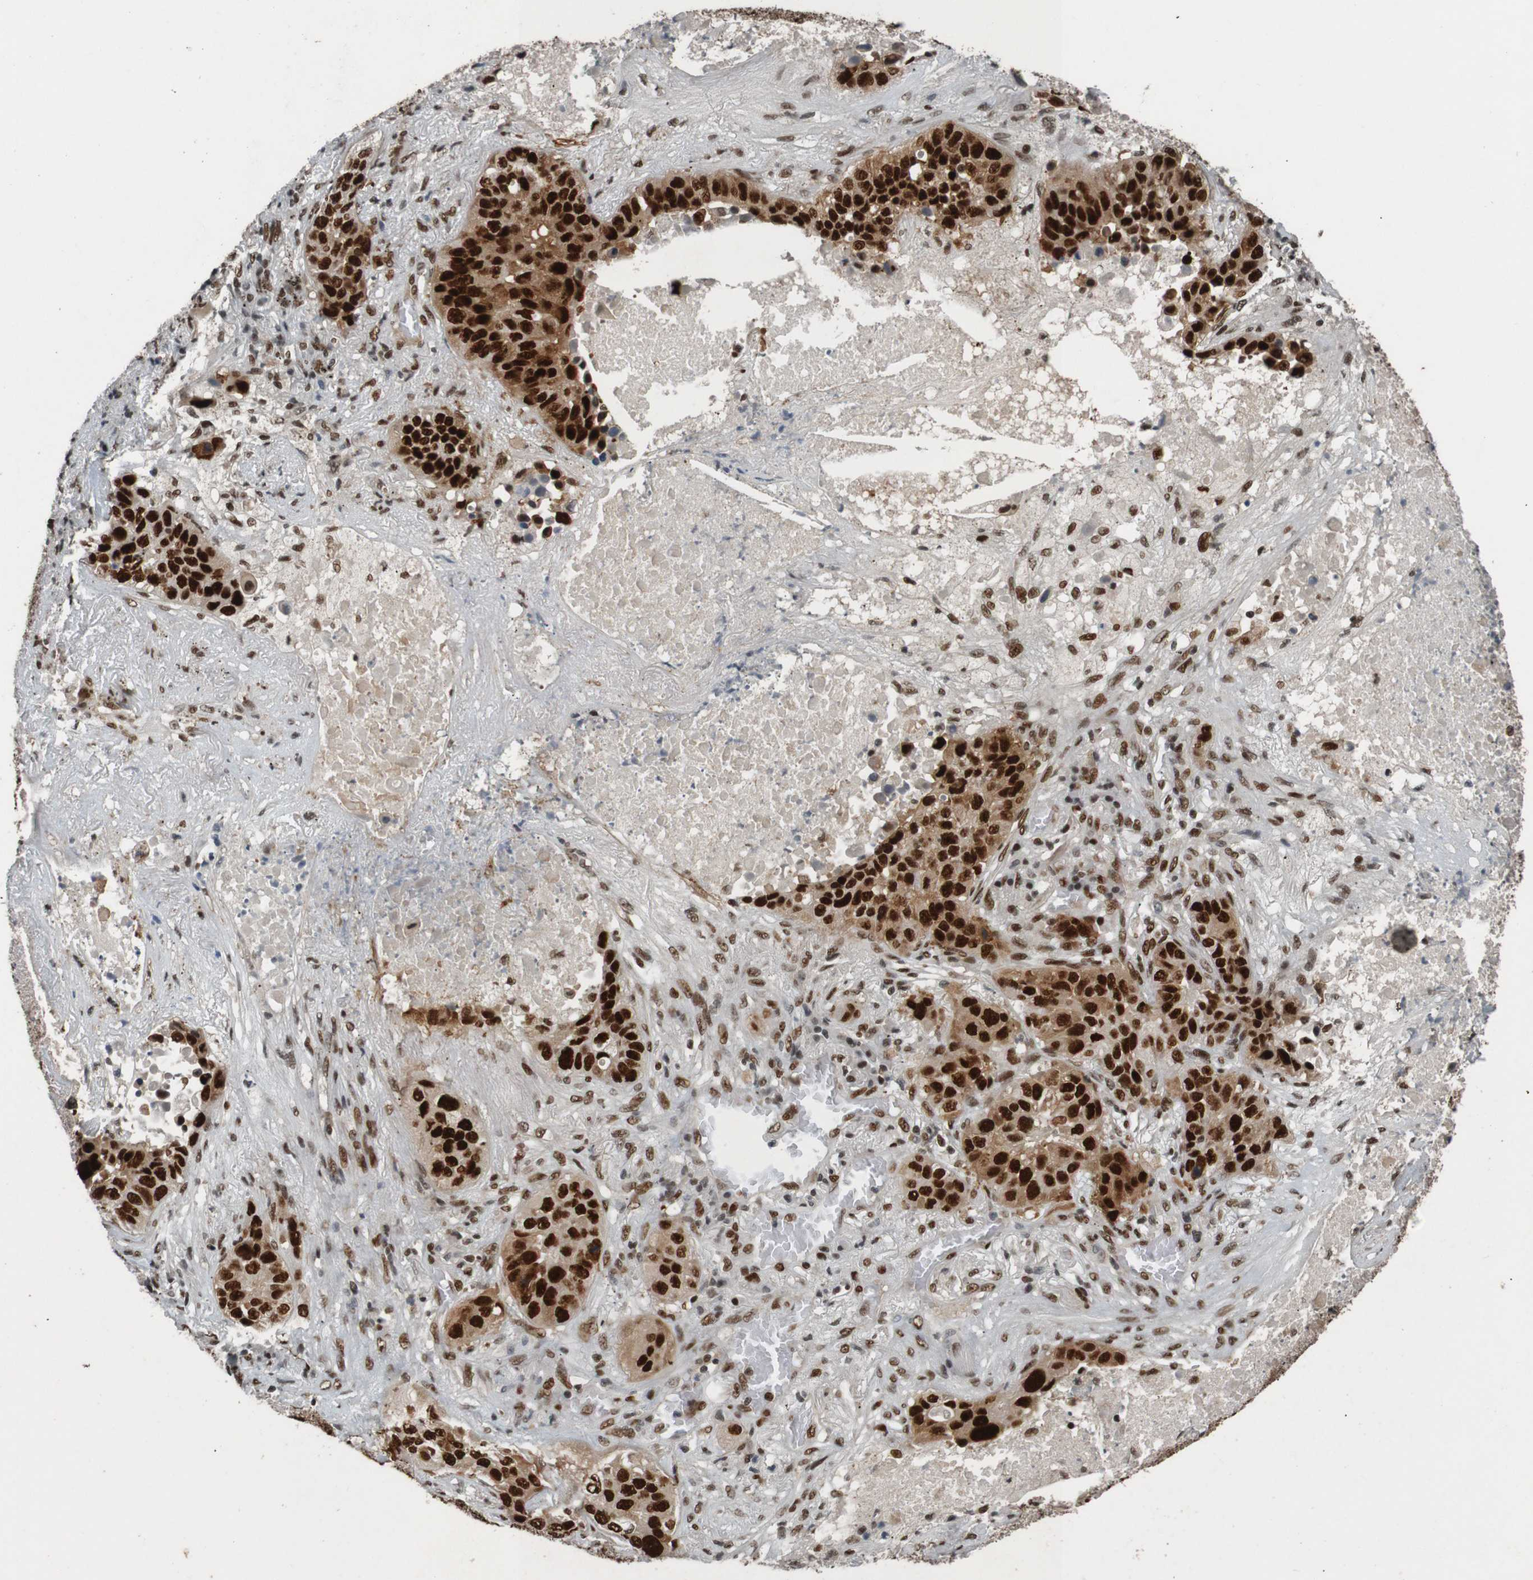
{"staining": {"intensity": "strong", "quantity": ">75%", "location": "cytoplasmic/membranous,nuclear"}, "tissue": "lung cancer", "cell_type": "Tumor cells", "image_type": "cancer", "snomed": [{"axis": "morphology", "description": "Squamous cell carcinoma, NOS"}, {"axis": "topography", "description": "Lung"}], "caption": "IHC (DAB (3,3'-diaminobenzidine)) staining of human lung squamous cell carcinoma shows strong cytoplasmic/membranous and nuclear protein positivity in about >75% of tumor cells.", "gene": "HEXIM1", "patient": {"sex": "male", "age": 57}}